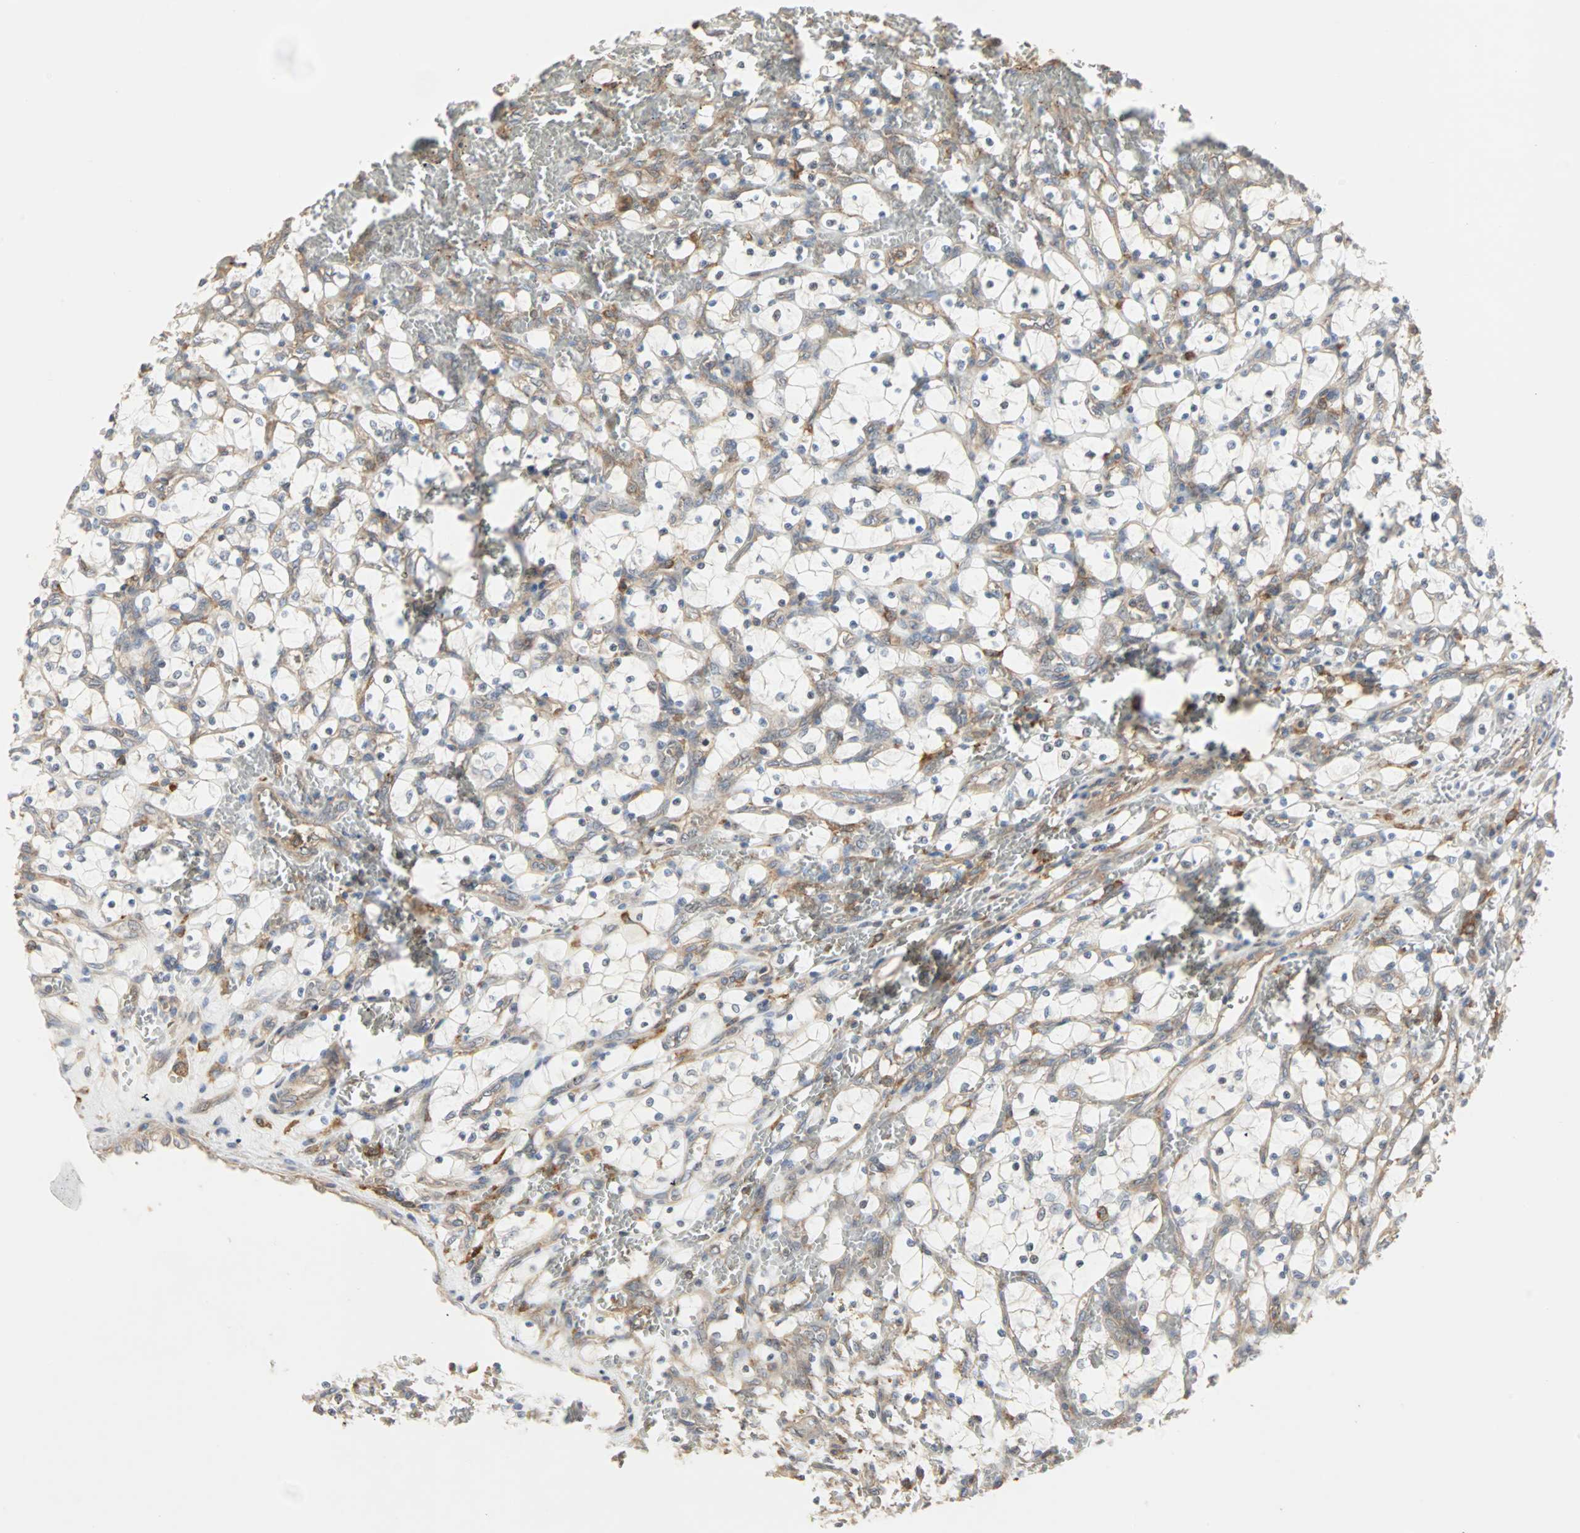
{"staining": {"intensity": "weak", "quantity": "25%-75%", "location": "cytoplasmic/membranous"}, "tissue": "renal cancer", "cell_type": "Tumor cells", "image_type": "cancer", "snomed": [{"axis": "morphology", "description": "Adenocarcinoma, NOS"}, {"axis": "topography", "description": "Kidney"}], "caption": "This is a micrograph of IHC staining of renal adenocarcinoma, which shows weak staining in the cytoplasmic/membranous of tumor cells.", "gene": "GNAI2", "patient": {"sex": "female", "age": 69}}